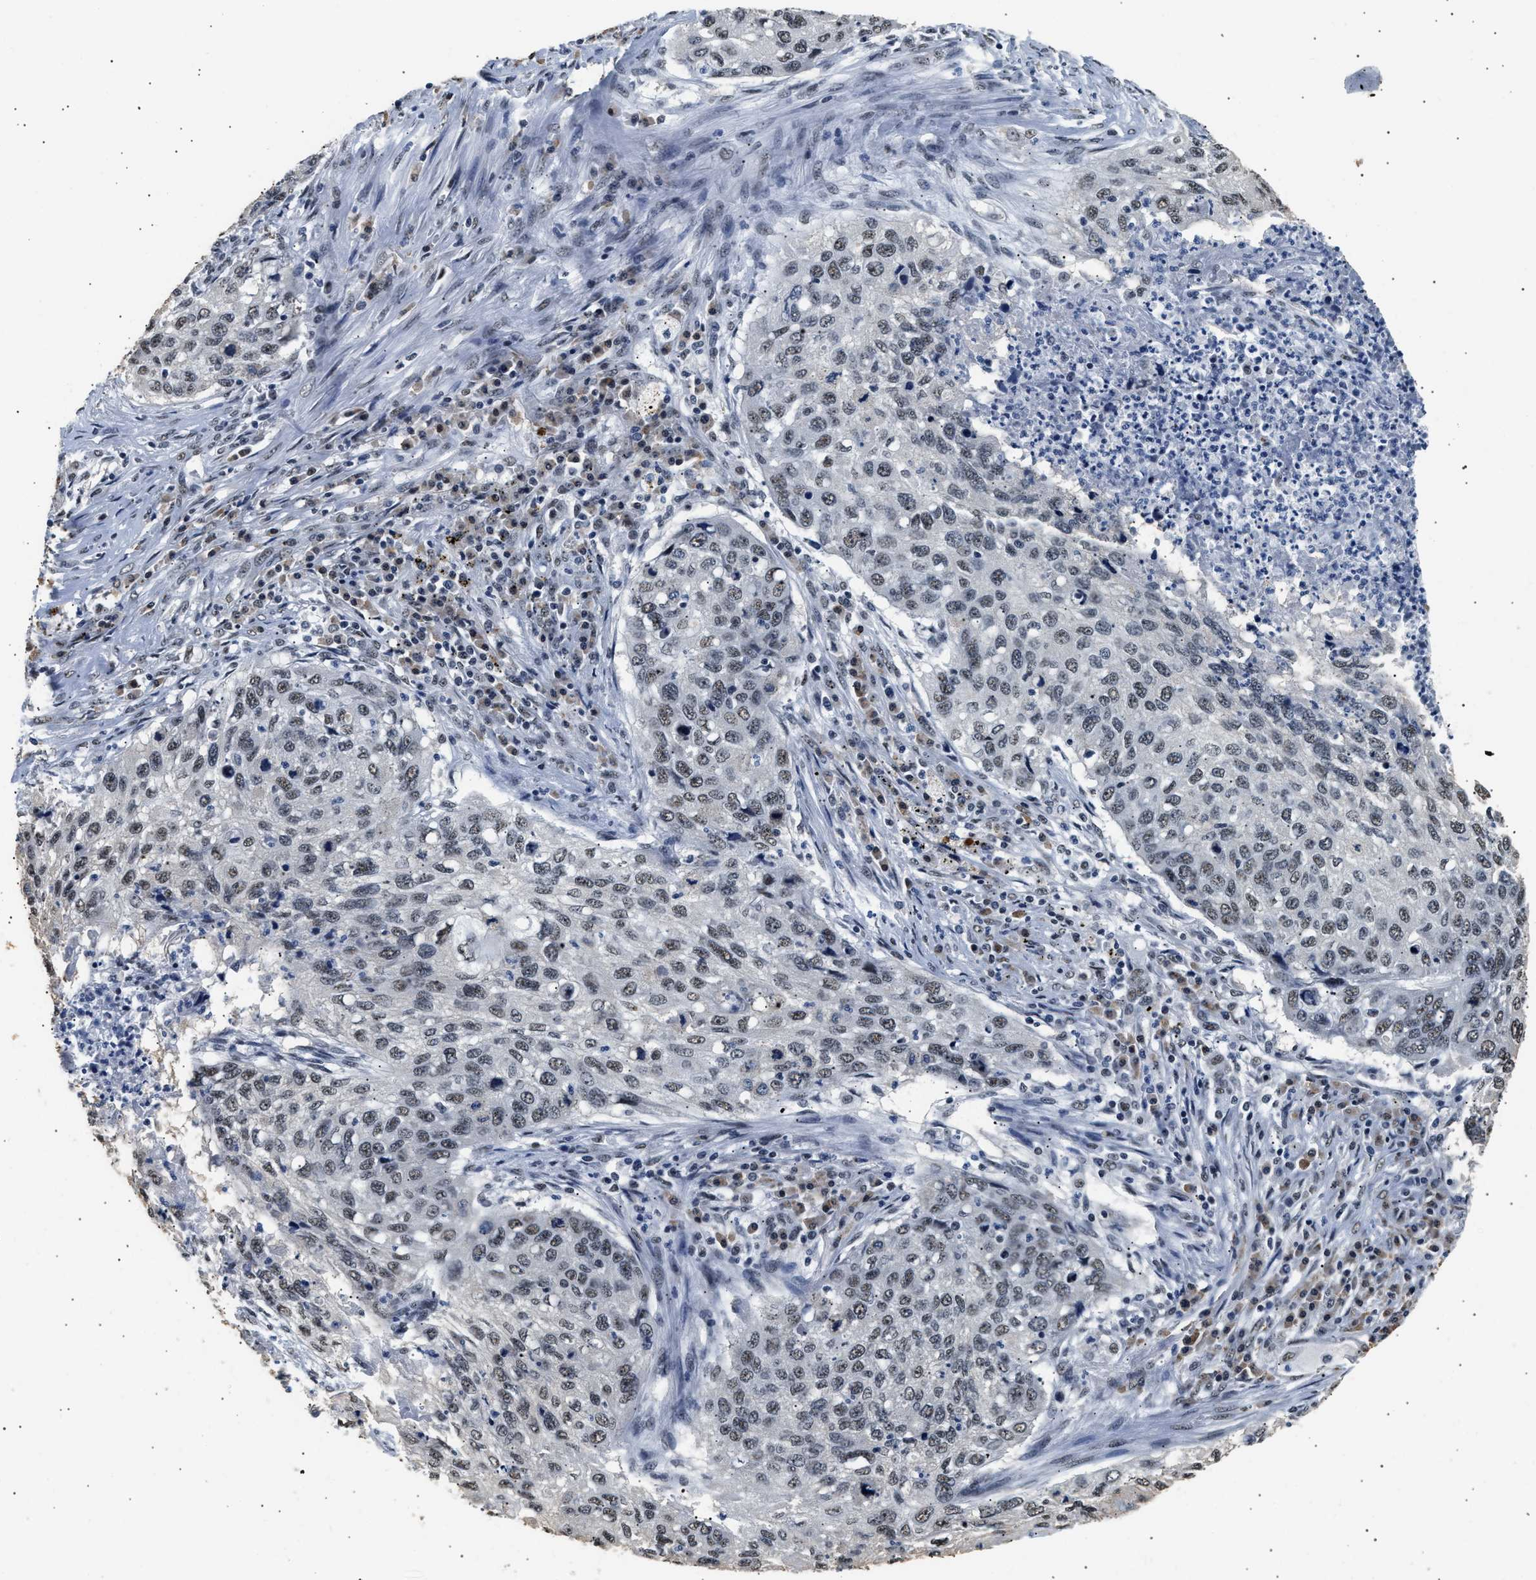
{"staining": {"intensity": "weak", "quantity": "<25%", "location": "nuclear"}, "tissue": "lung cancer", "cell_type": "Tumor cells", "image_type": "cancer", "snomed": [{"axis": "morphology", "description": "Squamous cell carcinoma, NOS"}, {"axis": "topography", "description": "Lung"}], "caption": "This is an immunohistochemistry (IHC) image of squamous cell carcinoma (lung). There is no staining in tumor cells.", "gene": "THOC1", "patient": {"sex": "female", "age": 63}}